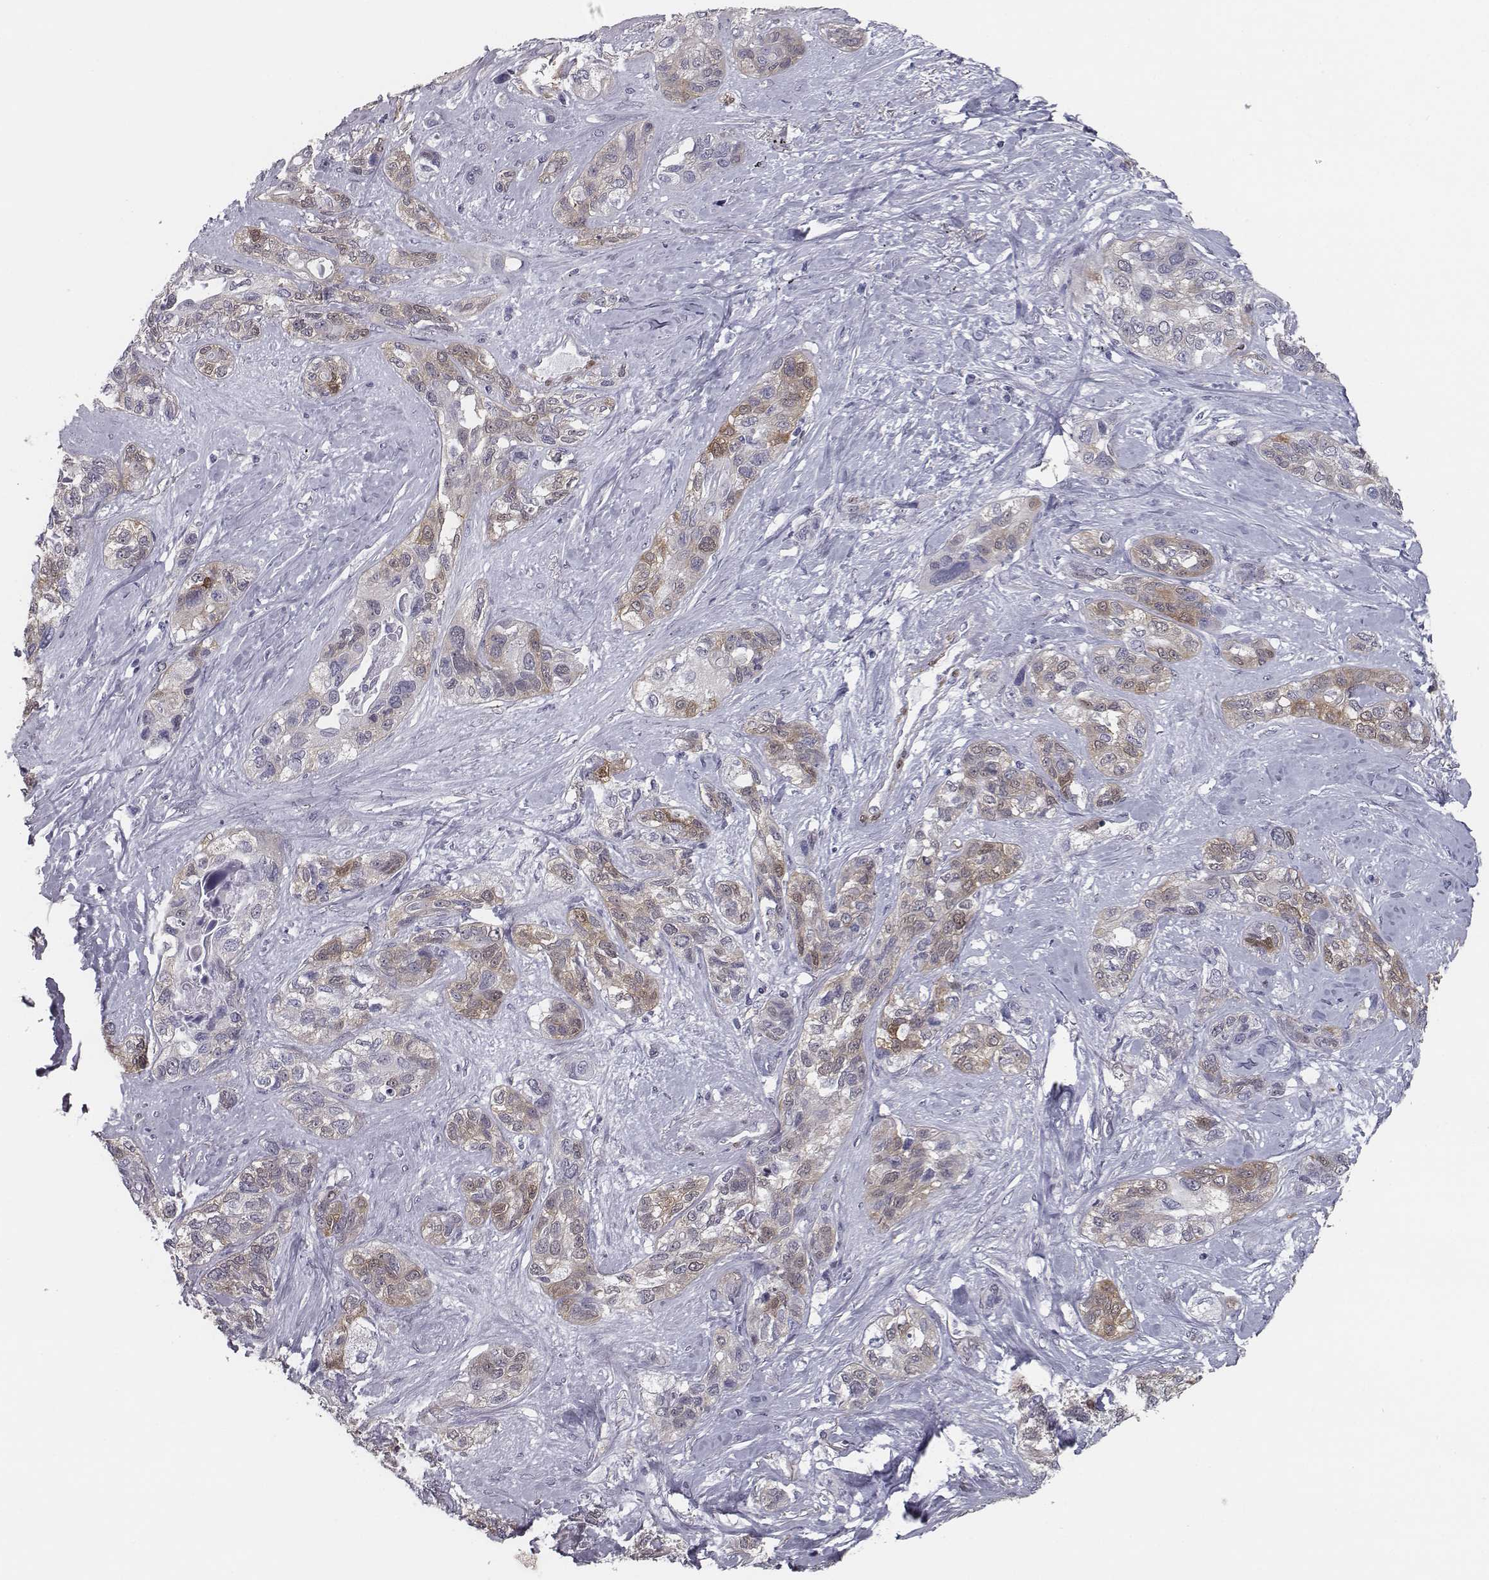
{"staining": {"intensity": "weak", "quantity": "25%-75%", "location": "cytoplasmic/membranous"}, "tissue": "lung cancer", "cell_type": "Tumor cells", "image_type": "cancer", "snomed": [{"axis": "morphology", "description": "Squamous cell carcinoma, NOS"}, {"axis": "topography", "description": "Lung"}], "caption": "Protein expression by IHC shows weak cytoplasmic/membranous staining in approximately 25%-75% of tumor cells in lung cancer (squamous cell carcinoma).", "gene": "ISYNA1", "patient": {"sex": "female", "age": 70}}